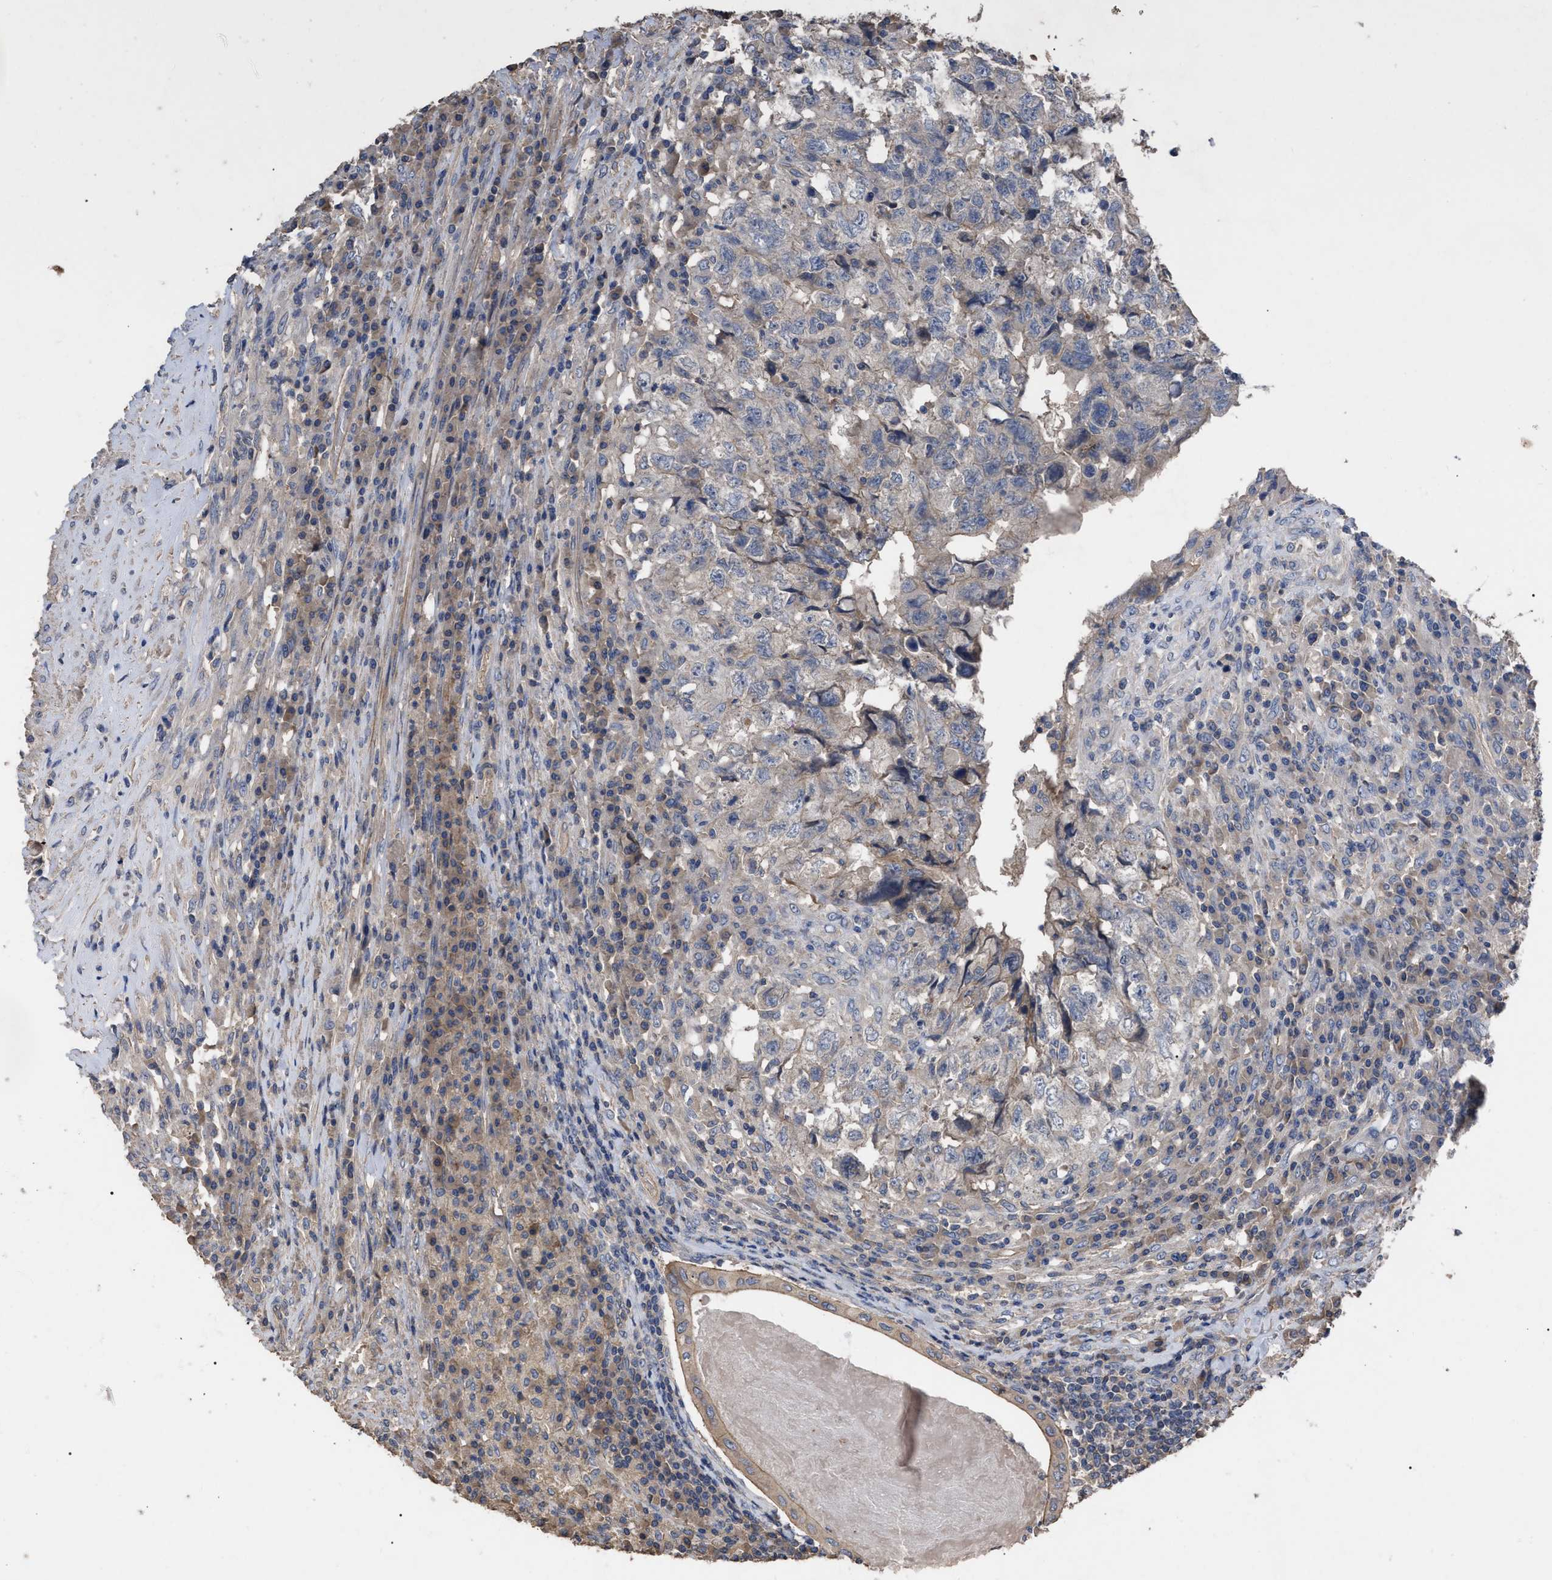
{"staining": {"intensity": "weak", "quantity": "<25%", "location": "cytoplasmic/membranous"}, "tissue": "testis cancer", "cell_type": "Tumor cells", "image_type": "cancer", "snomed": [{"axis": "morphology", "description": "Necrosis, NOS"}, {"axis": "morphology", "description": "Carcinoma, Embryonal, NOS"}, {"axis": "topography", "description": "Testis"}], "caption": "IHC of human testis cancer shows no expression in tumor cells.", "gene": "BTN2A1", "patient": {"sex": "male", "age": 19}}